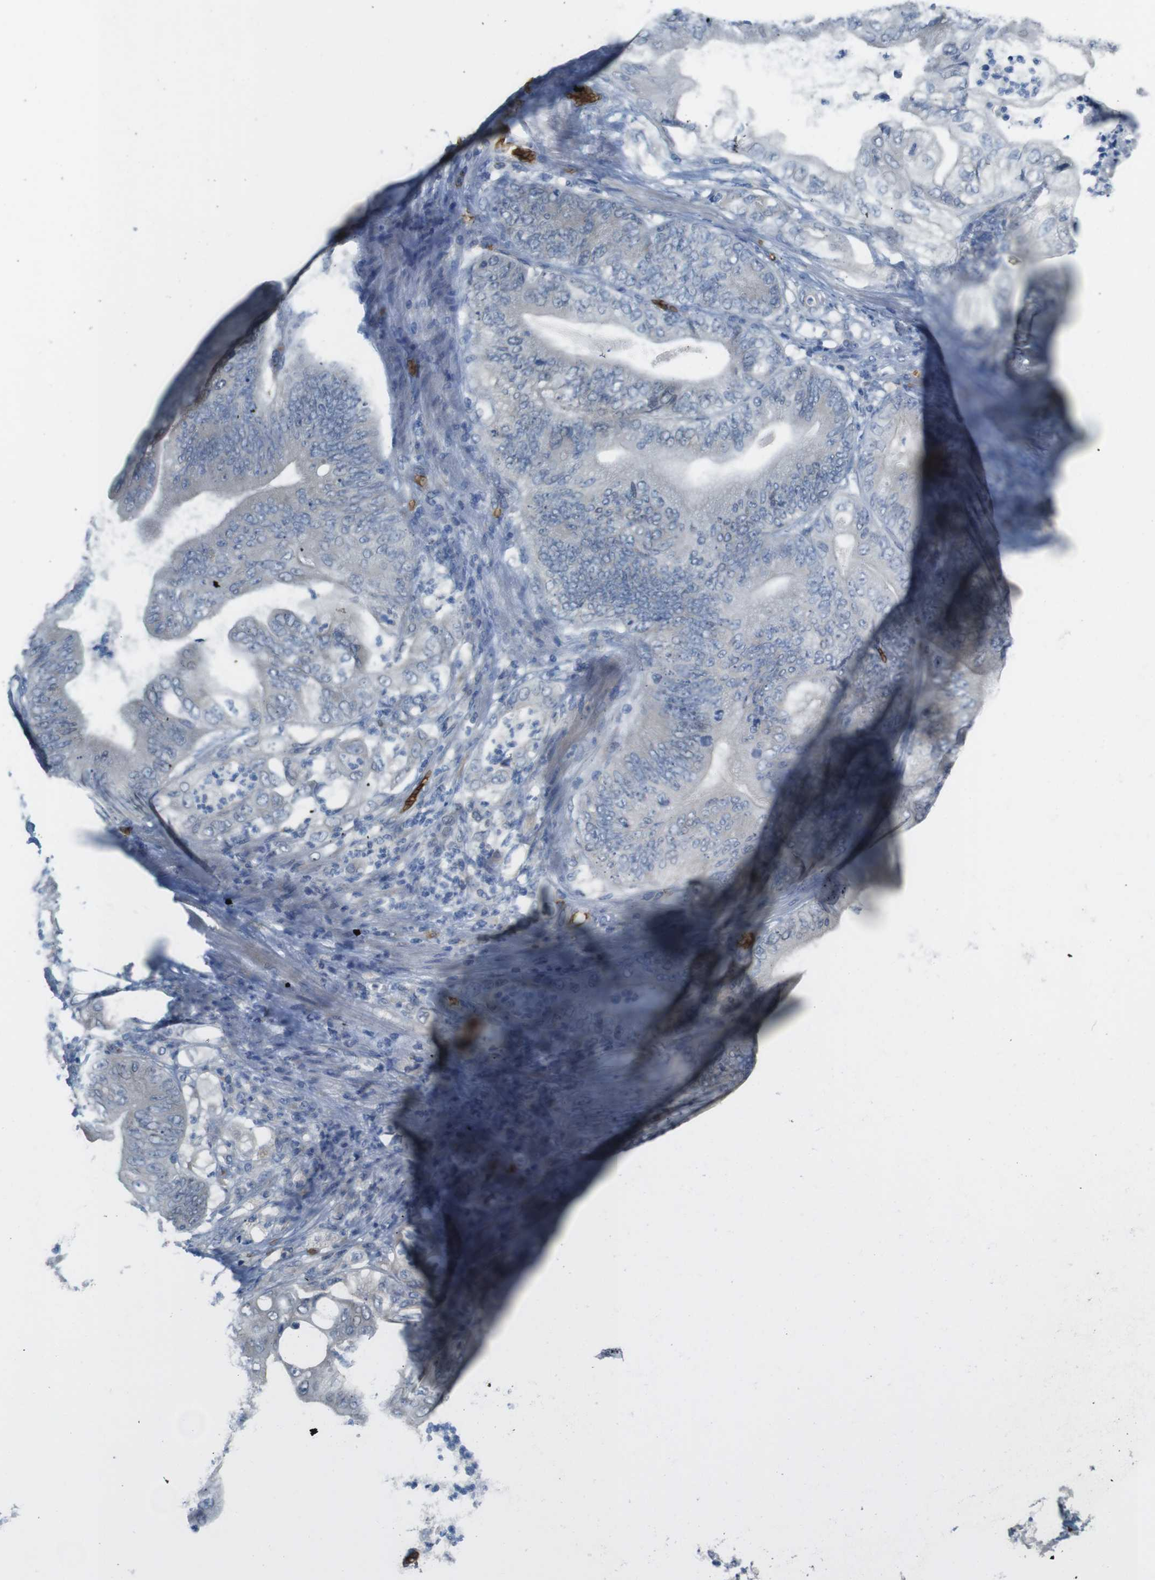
{"staining": {"intensity": "negative", "quantity": "none", "location": "none"}, "tissue": "stomach cancer", "cell_type": "Tumor cells", "image_type": "cancer", "snomed": [{"axis": "morphology", "description": "Adenocarcinoma, NOS"}, {"axis": "topography", "description": "Stomach"}], "caption": "Immunohistochemistry (IHC) micrograph of neoplastic tissue: stomach cancer stained with DAB (3,3'-diaminobenzidine) demonstrates no significant protein staining in tumor cells.", "gene": "GYPA", "patient": {"sex": "female", "age": 73}}